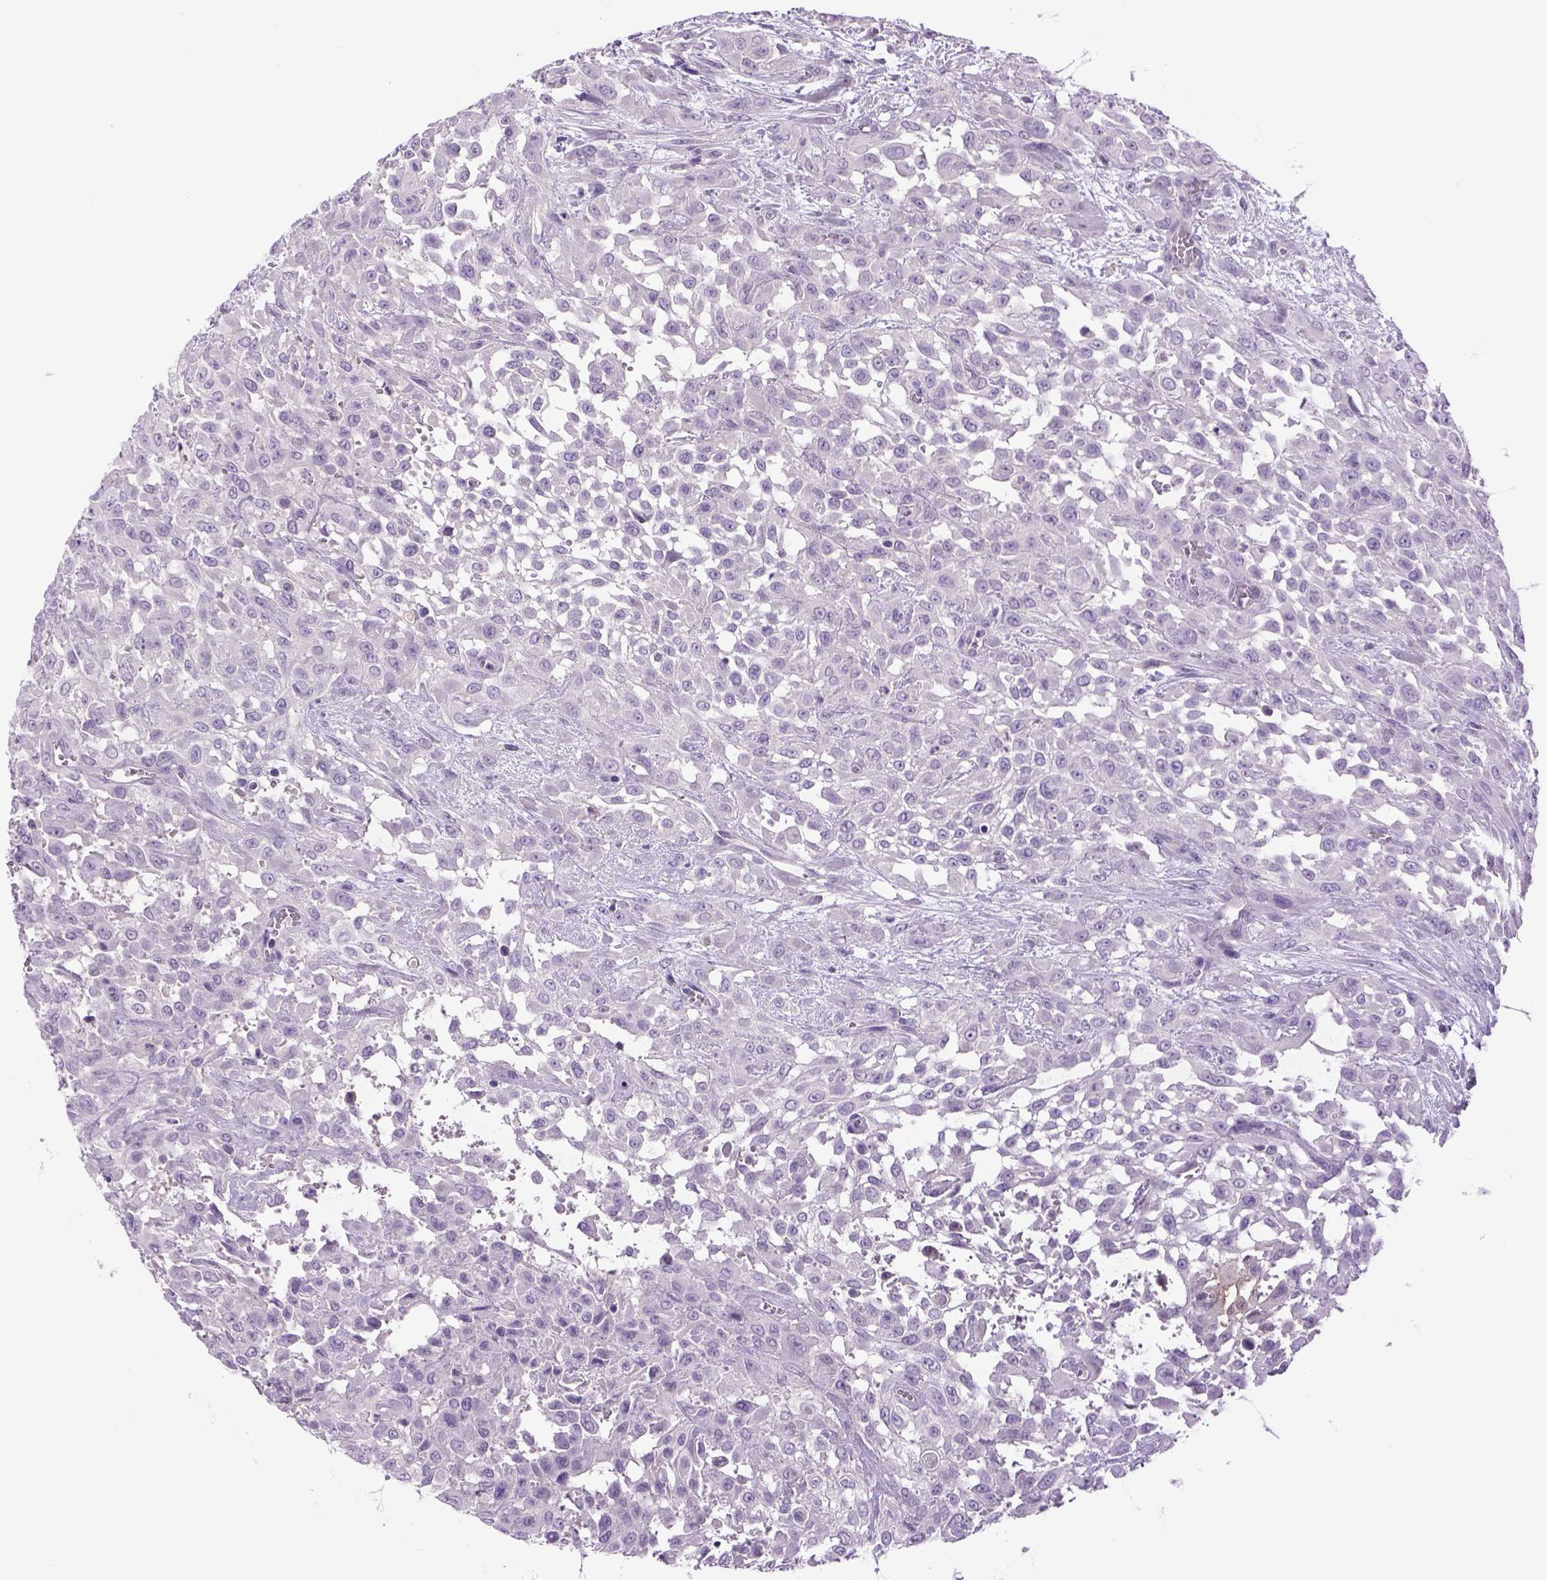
{"staining": {"intensity": "negative", "quantity": "none", "location": "none"}, "tissue": "urothelial cancer", "cell_type": "Tumor cells", "image_type": "cancer", "snomed": [{"axis": "morphology", "description": "Urothelial carcinoma, High grade"}, {"axis": "topography", "description": "Urinary bladder"}], "caption": "The IHC micrograph has no significant expression in tumor cells of urothelial carcinoma (high-grade) tissue.", "gene": "DBH", "patient": {"sex": "male", "age": 57}}